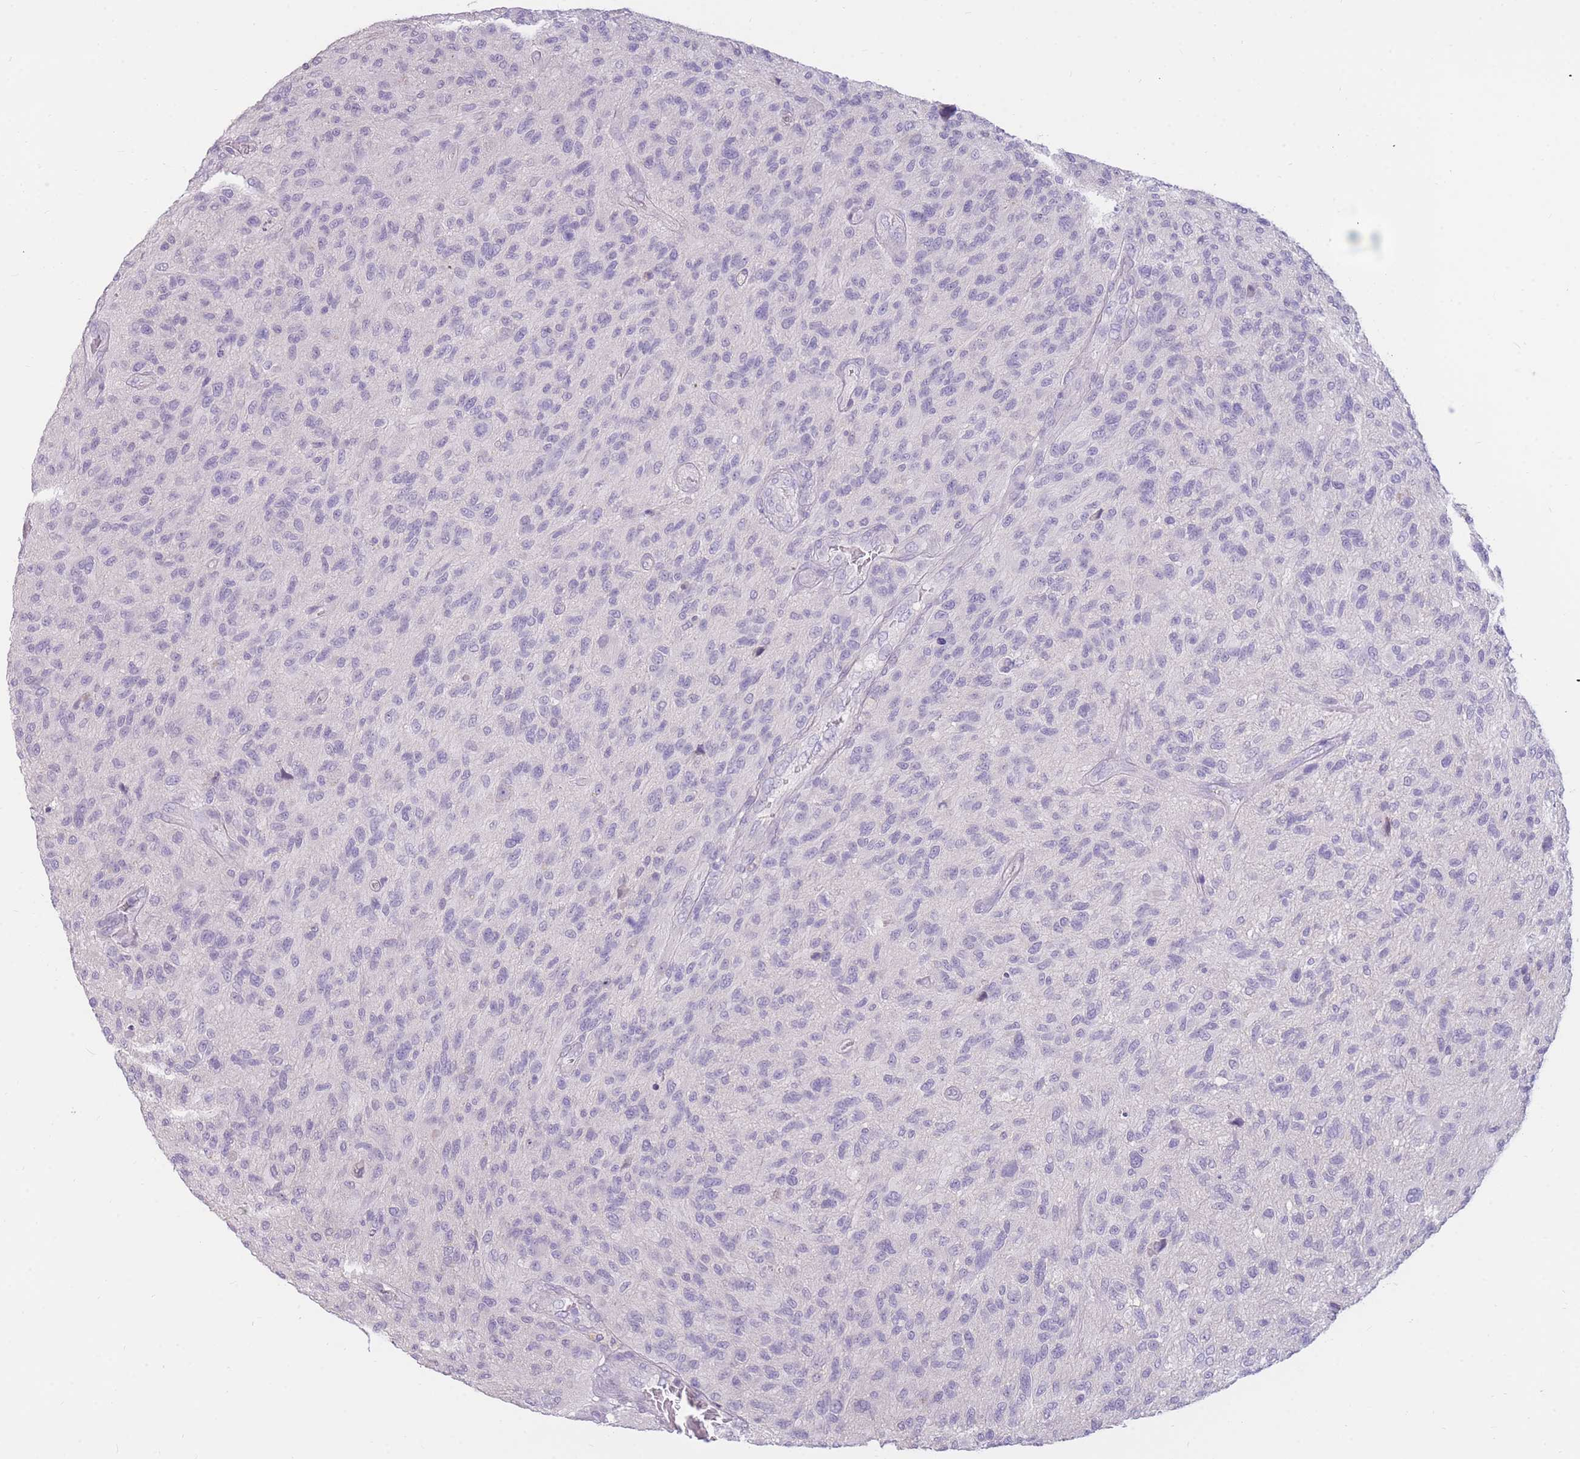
{"staining": {"intensity": "negative", "quantity": "none", "location": "none"}, "tissue": "glioma", "cell_type": "Tumor cells", "image_type": "cancer", "snomed": [{"axis": "morphology", "description": "Glioma, malignant, High grade"}, {"axis": "topography", "description": "Brain"}], "caption": "Protein analysis of glioma shows no significant staining in tumor cells.", "gene": "TPSD1", "patient": {"sex": "male", "age": 47}}